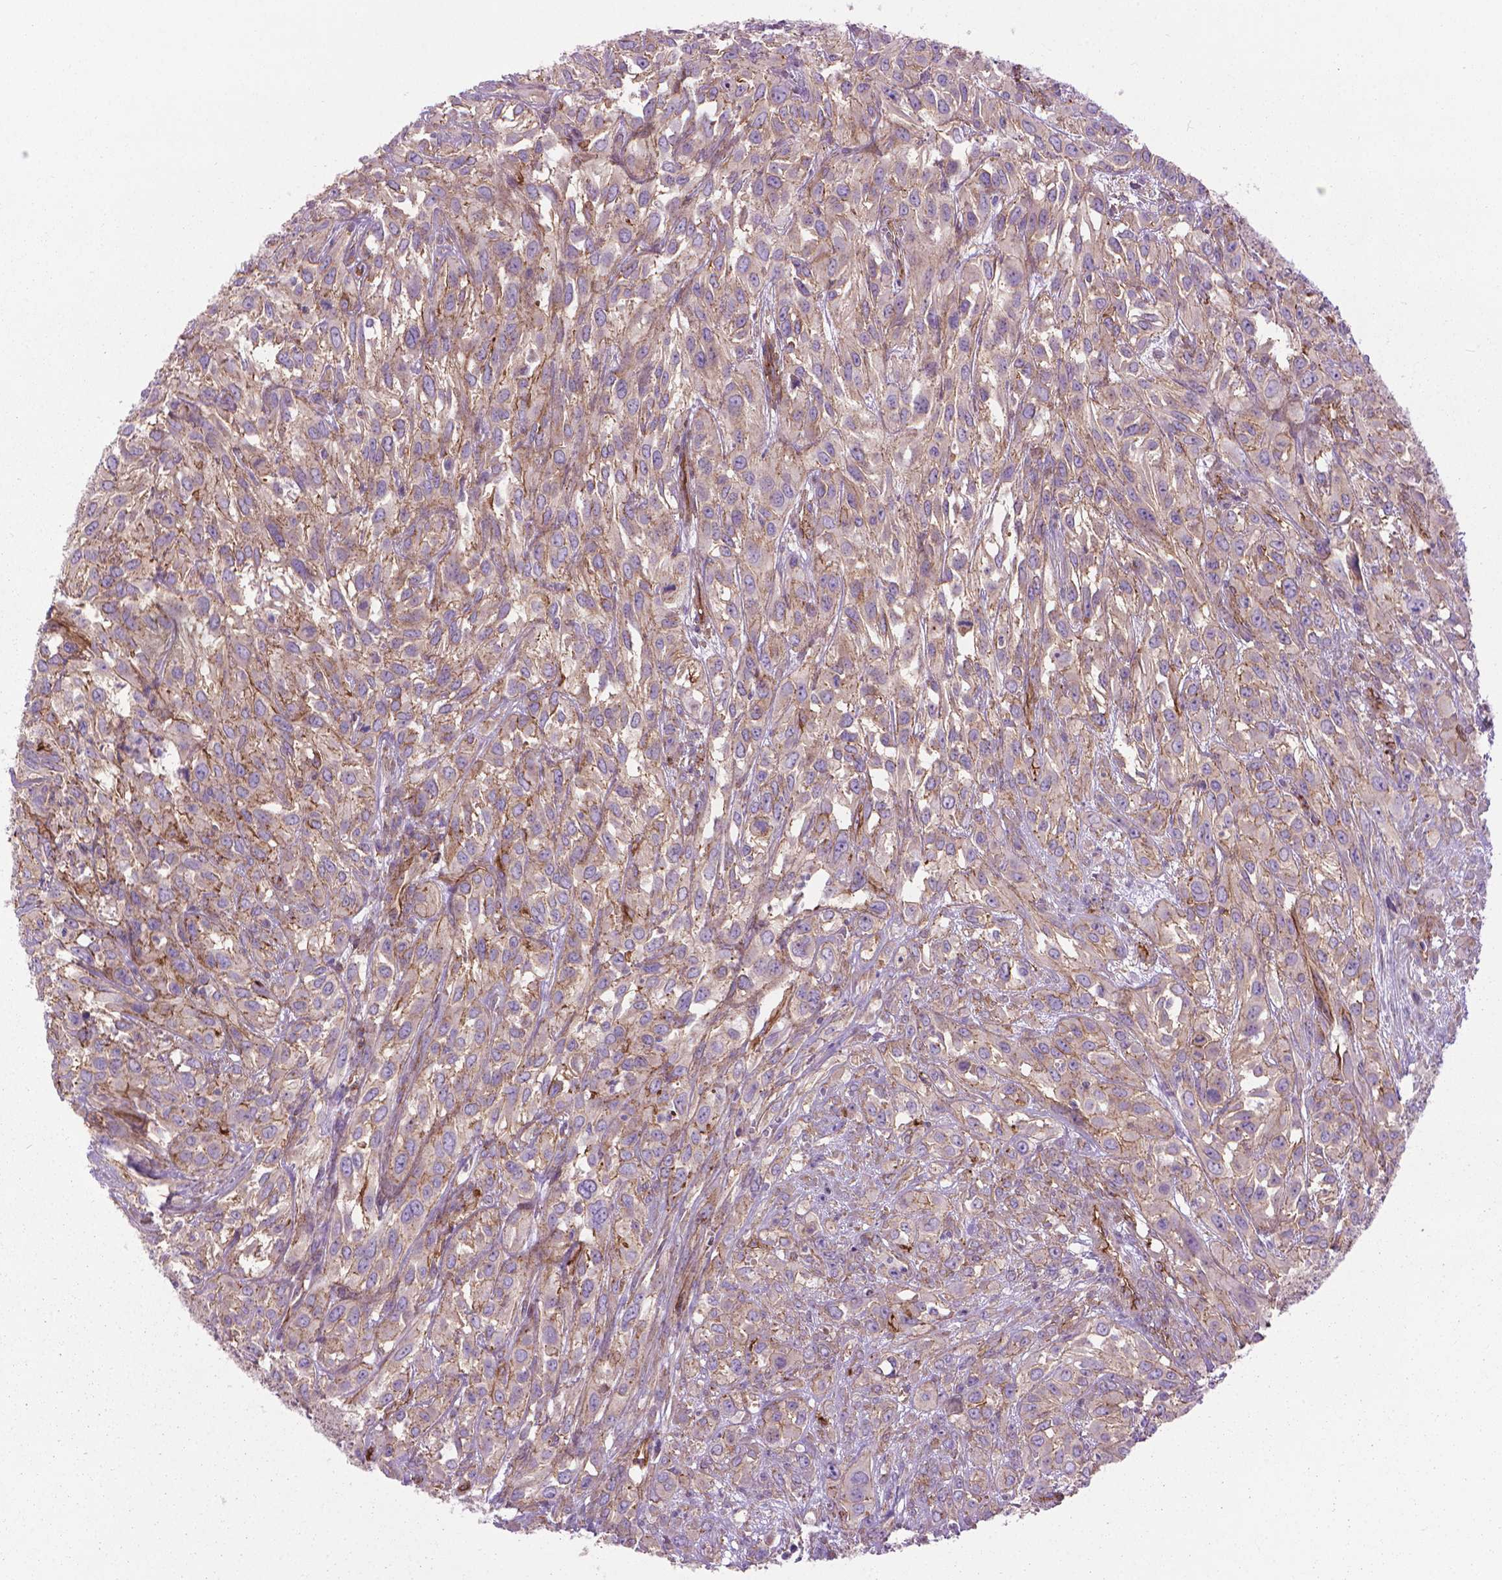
{"staining": {"intensity": "weak", "quantity": "25%-75%", "location": "cytoplasmic/membranous"}, "tissue": "urothelial cancer", "cell_type": "Tumor cells", "image_type": "cancer", "snomed": [{"axis": "morphology", "description": "Urothelial carcinoma, High grade"}, {"axis": "topography", "description": "Urinary bladder"}], "caption": "Urothelial carcinoma (high-grade) was stained to show a protein in brown. There is low levels of weak cytoplasmic/membranous staining in about 25%-75% of tumor cells.", "gene": "TENT5A", "patient": {"sex": "male", "age": 67}}